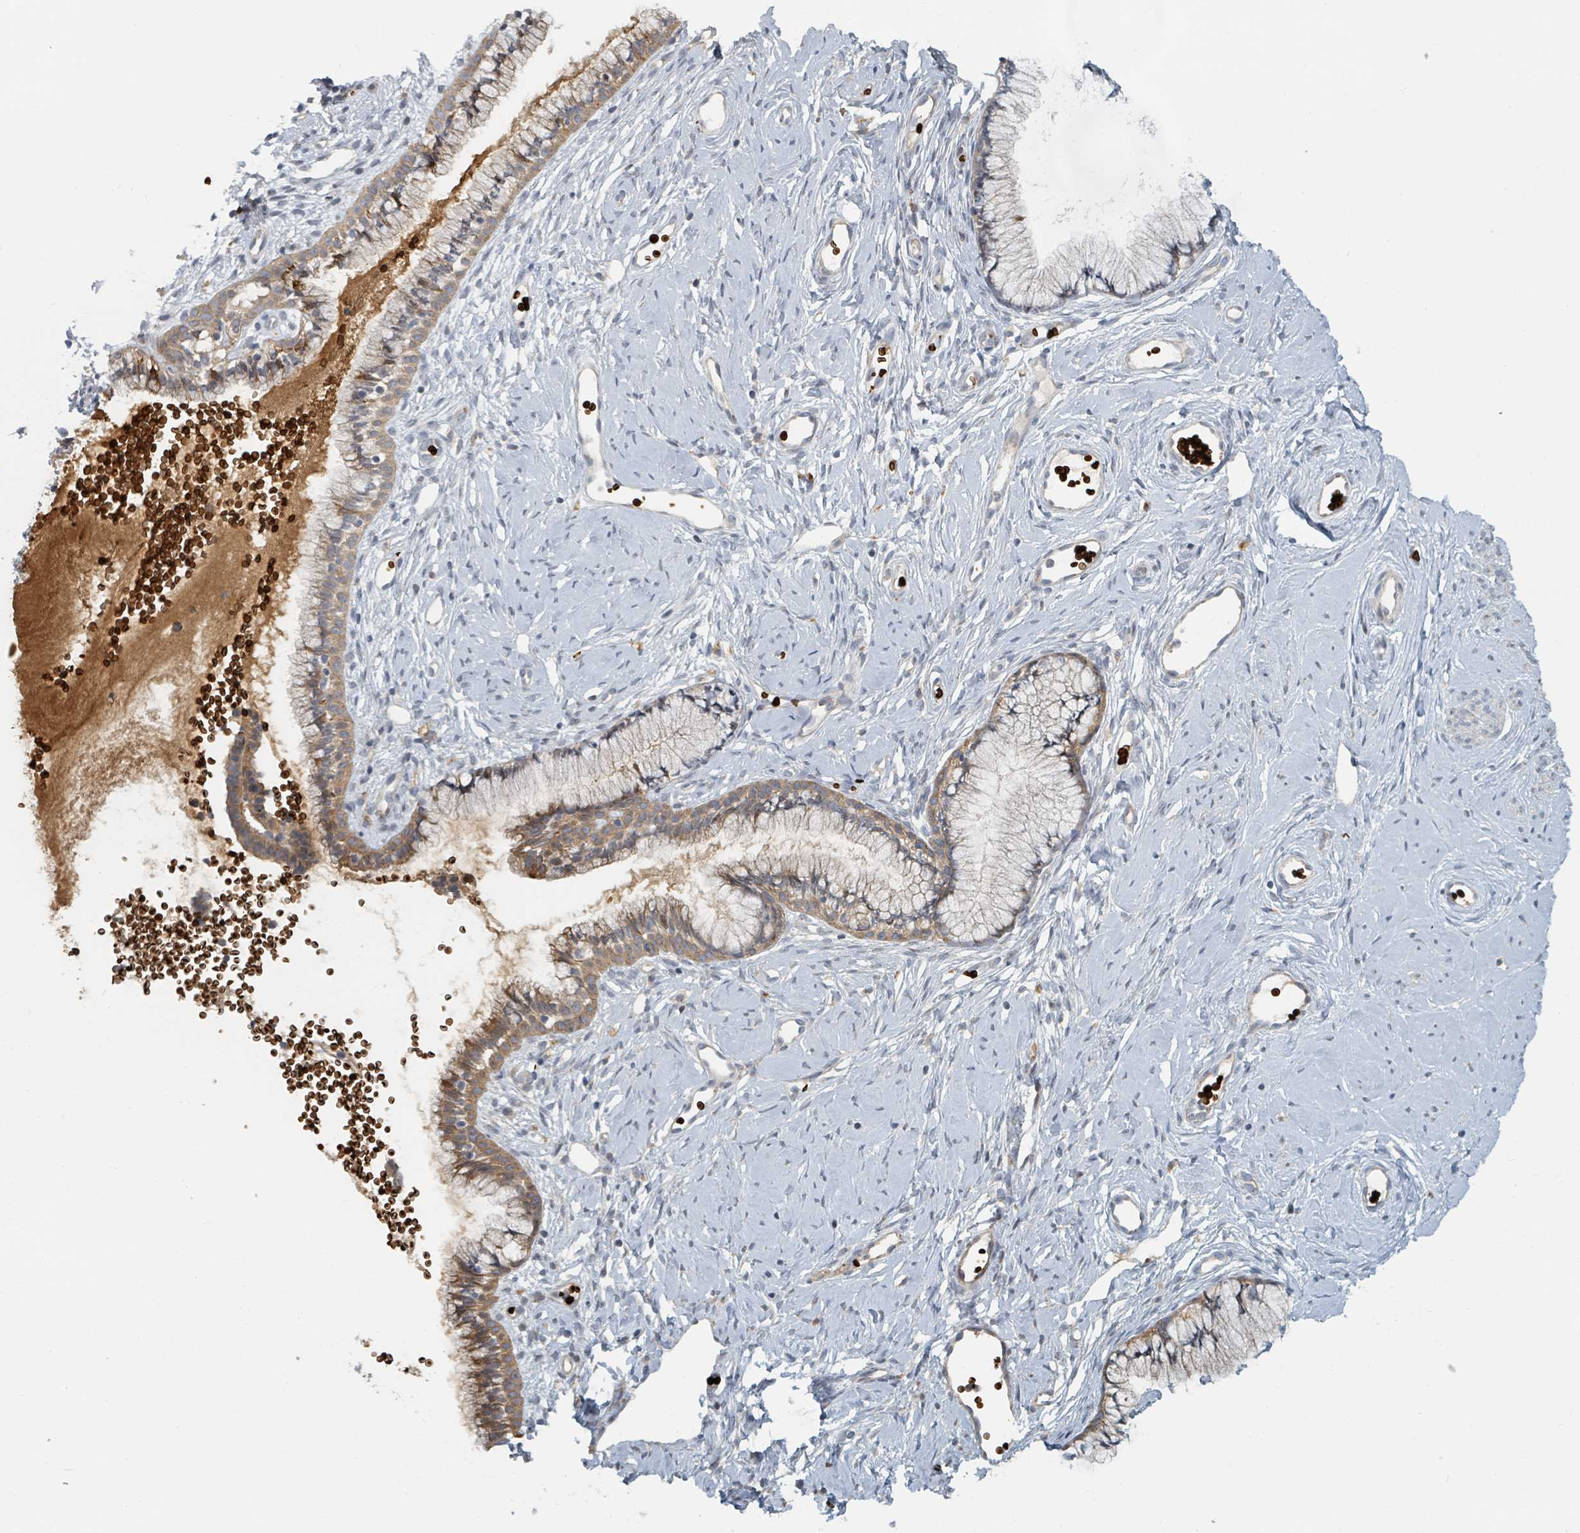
{"staining": {"intensity": "moderate", "quantity": "25%-75%", "location": "cytoplasmic/membranous"}, "tissue": "cervix", "cell_type": "Glandular cells", "image_type": "normal", "snomed": [{"axis": "morphology", "description": "Normal tissue, NOS"}, {"axis": "topography", "description": "Cervix"}], "caption": "The photomicrograph exhibits a brown stain indicating the presence of a protein in the cytoplasmic/membranous of glandular cells in cervix. (Stains: DAB in brown, nuclei in blue, Microscopy: brightfield microscopy at high magnification).", "gene": "TRPC4AP", "patient": {"sex": "female", "age": 40}}